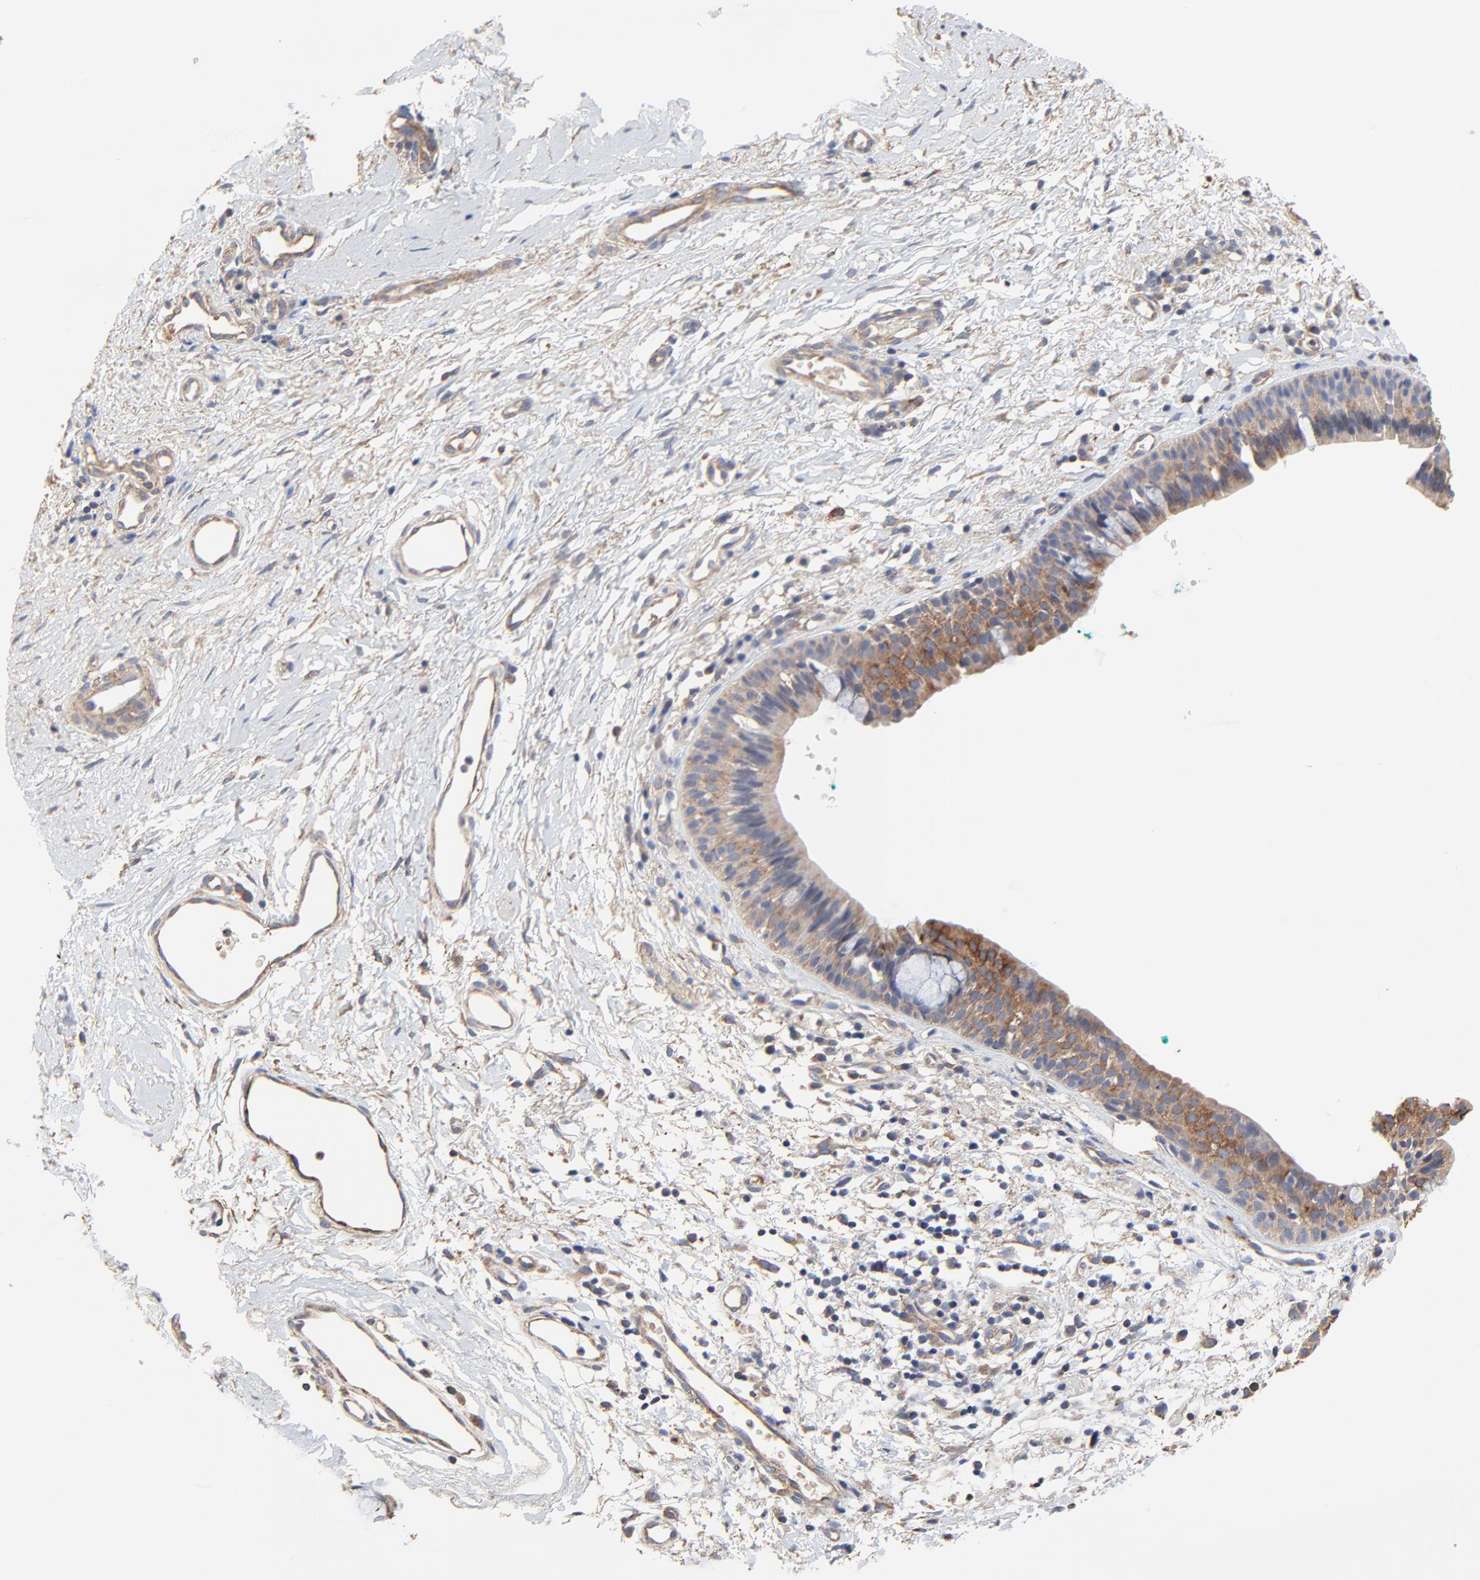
{"staining": {"intensity": "moderate", "quantity": ">75%", "location": "cytoplasmic/membranous"}, "tissue": "nasopharynx", "cell_type": "Respiratory epithelial cells", "image_type": "normal", "snomed": [{"axis": "morphology", "description": "Normal tissue, NOS"}, {"axis": "morphology", "description": "Basal cell carcinoma"}, {"axis": "topography", "description": "Cartilage tissue"}, {"axis": "topography", "description": "Nasopharynx"}, {"axis": "topography", "description": "Oral tissue"}], "caption": "IHC (DAB (3,3'-diaminobenzidine)) staining of normal nasopharynx demonstrates moderate cytoplasmic/membranous protein expression in about >75% of respiratory epithelial cells. The staining is performed using DAB brown chromogen to label protein expression. The nuclei are counter-stained blue using hematoxylin.", "gene": "NXF3", "patient": {"sex": "female", "age": 77}}